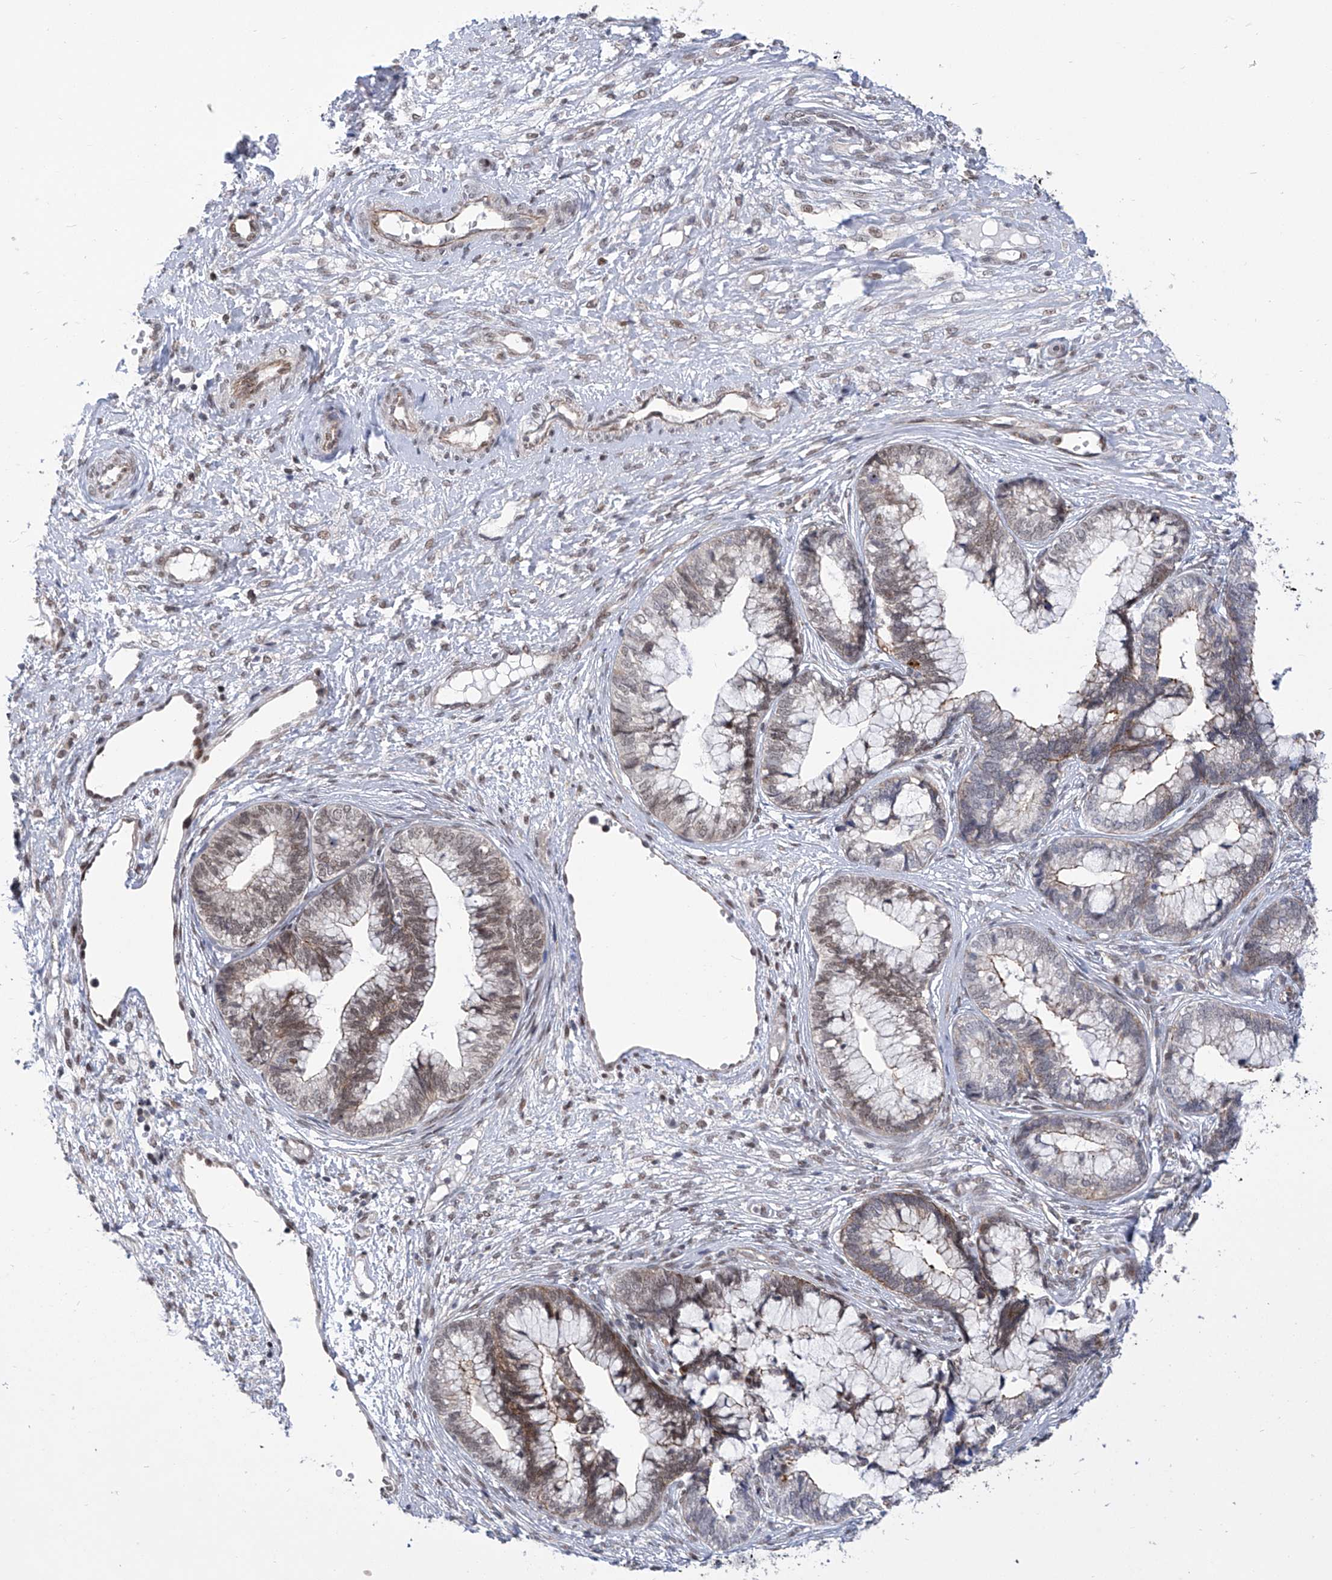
{"staining": {"intensity": "moderate", "quantity": "25%-75%", "location": "cytoplasmic/membranous,nuclear"}, "tissue": "cervical cancer", "cell_type": "Tumor cells", "image_type": "cancer", "snomed": [{"axis": "morphology", "description": "Adenocarcinoma, NOS"}, {"axis": "topography", "description": "Cervix"}], "caption": "DAB immunohistochemical staining of human cervical cancer (adenocarcinoma) displays moderate cytoplasmic/membranous and nuclear protein expression in approximately 25%-75% of tumor cells.", "gene": "CEP290", "patient": {"sex": "female", "age": 44}}